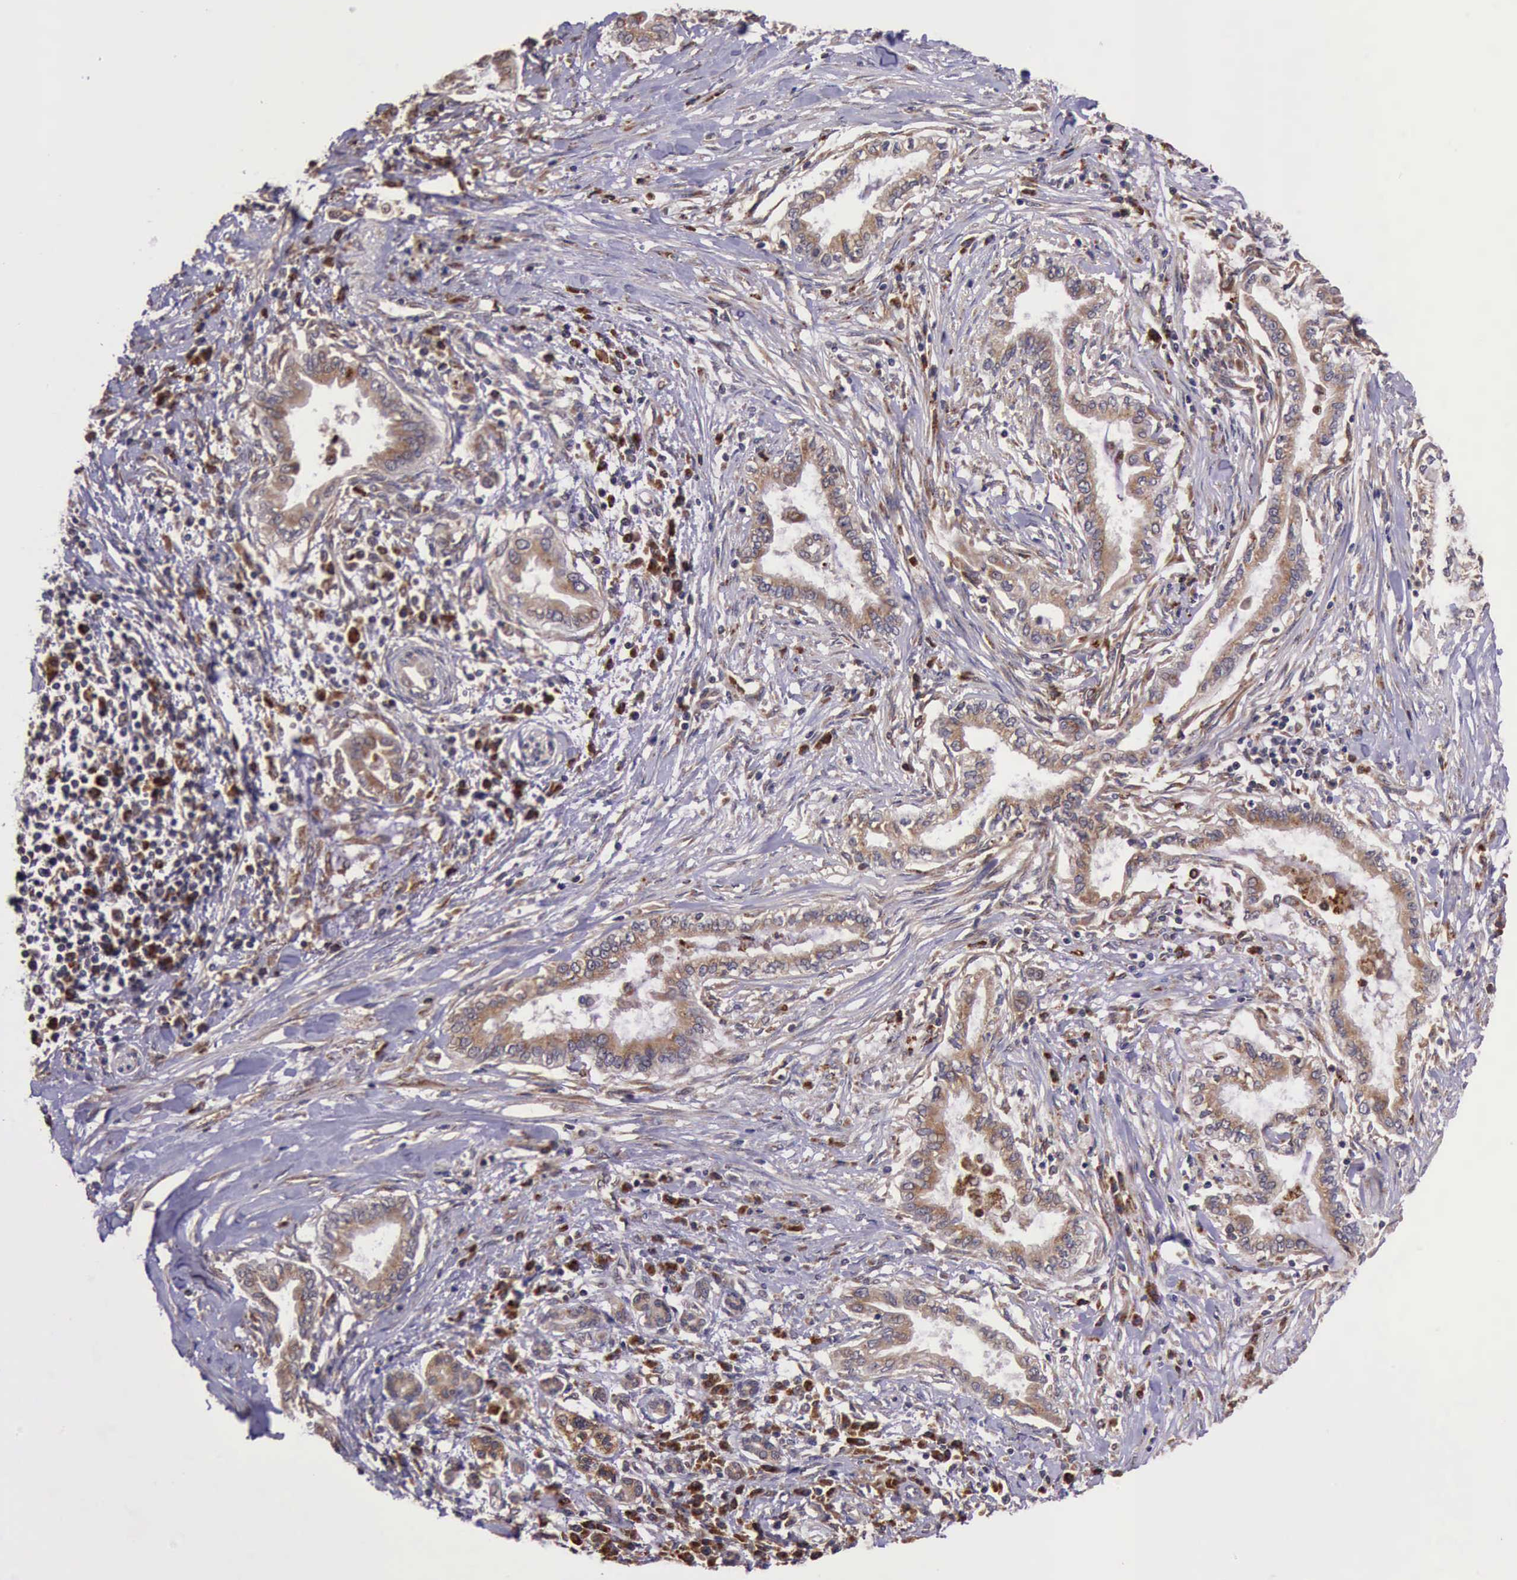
{"staining": {"intensity": "moderate", "quantity": ">75%", "location": "cytoplasmic/membranous"}, "tissue": "pancreatic cancer", "cell_type": "Tumor cells", "image_type": "cancer", "snomed": [{"axis": "morphology", "description": "Adenocarcinoma, NOS"}, {"axis": "topography", "description": "Pancreas"}], "caption": "Immunohistochemical staining of pancreatic cancer displays medium levels of moderate cytoplasmic/membranous positivity in about >75% of tumor cells.", "gene": "ARMCX3", "patient": {"sex": "female", "age": 64}}